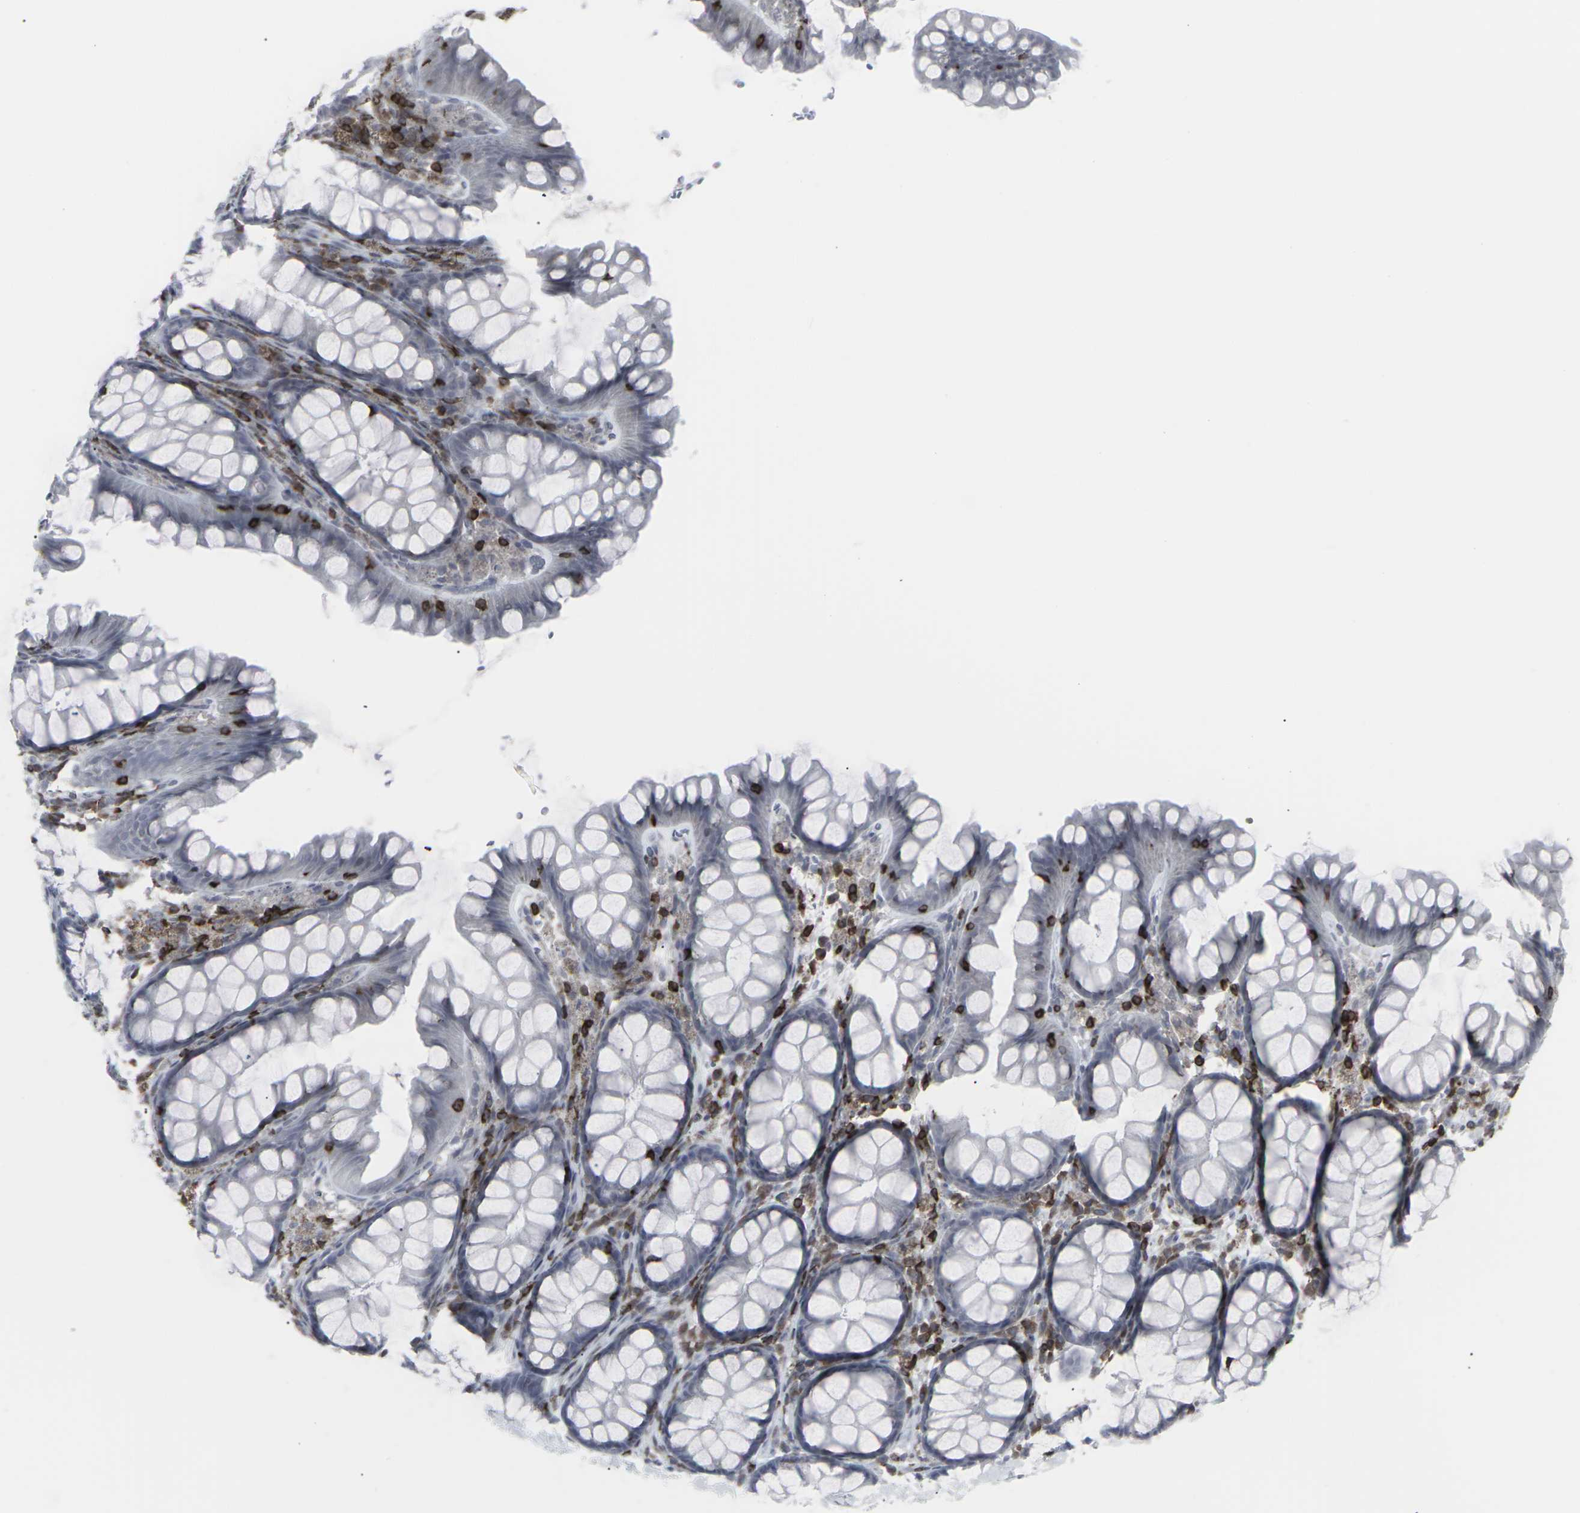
{"staining": {"intensity": "negative", "quantity": "none", "location": "none"}, "tissue": "colon", "cell_type": "Endothelial cells", "image_type": "normal", "snomed": [{"axis": "morphology", "description": "Normal tissue, NOS"}, {"axis": "topography", "description": "Colon"}], "caption": "A histopathology image of colon stained for a protein reveals no brown staining in endothelial cells.", "gene": "APOBEC2", "patient": {"sex": "female", "age": 55}}